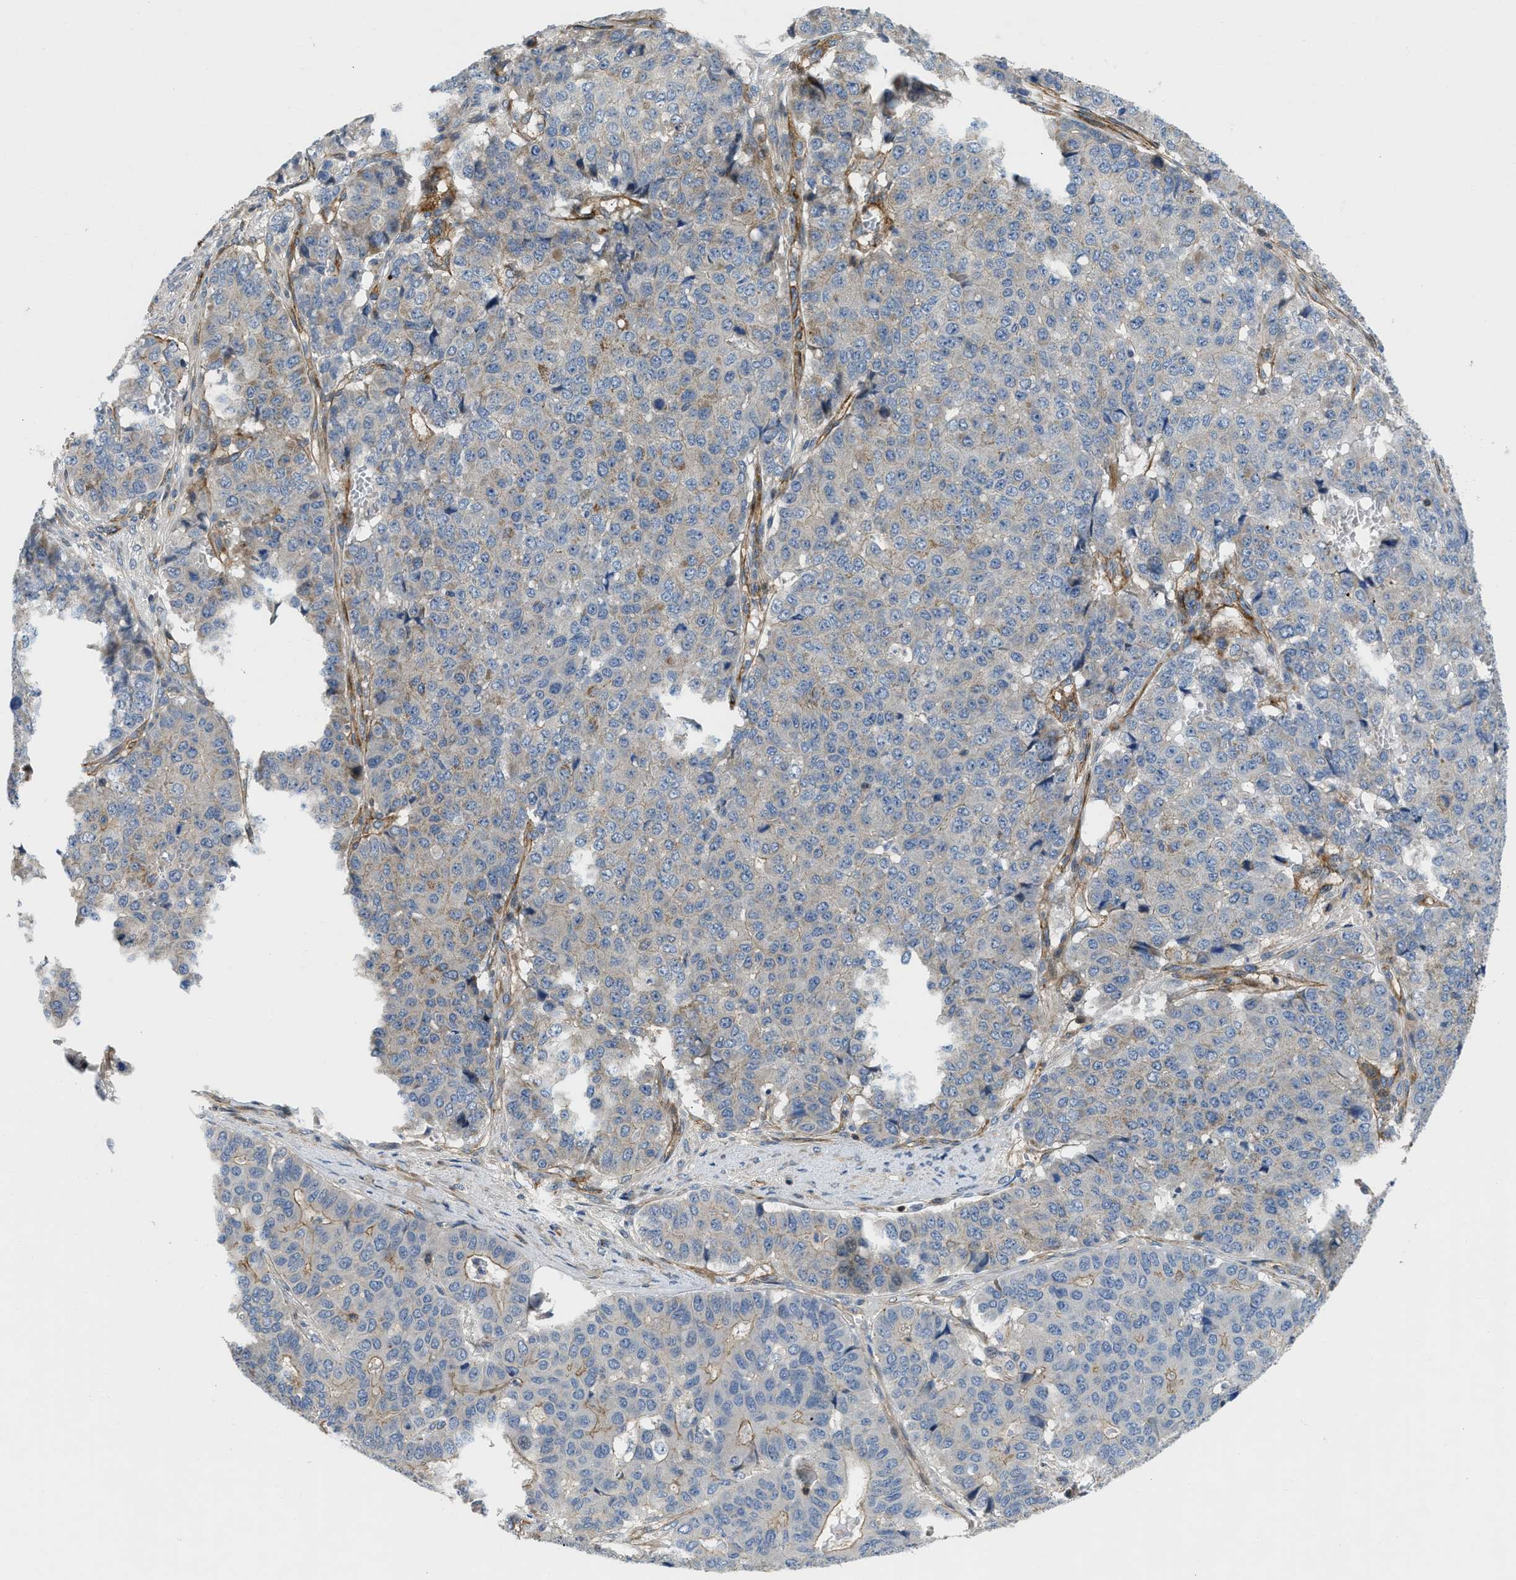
{"staining": {"intensity": "moderate", "quantity": "<25%", "location": "cytoplasmic/membranous"}, "tissue": "pancreatic cancer", "cell_type": "Tumor cells", "image_type": "cancer", "snomed": [{"axis": "morphology", "description": "Adenocarcinoma, NOS"}, {"axis": "topography", "description": "Pancreas"}], "caption": "This photomicrograph displays adenocarcinoma (pancreatic) stained with IHC to label a protein in brown. The cytoplasmic/membranous of tumor cells show moderate positivity for the protein. Nuclei are counter-stained blue.", "gene": "NYNRIN", "patient": {"sex": "male", "age": 50}}